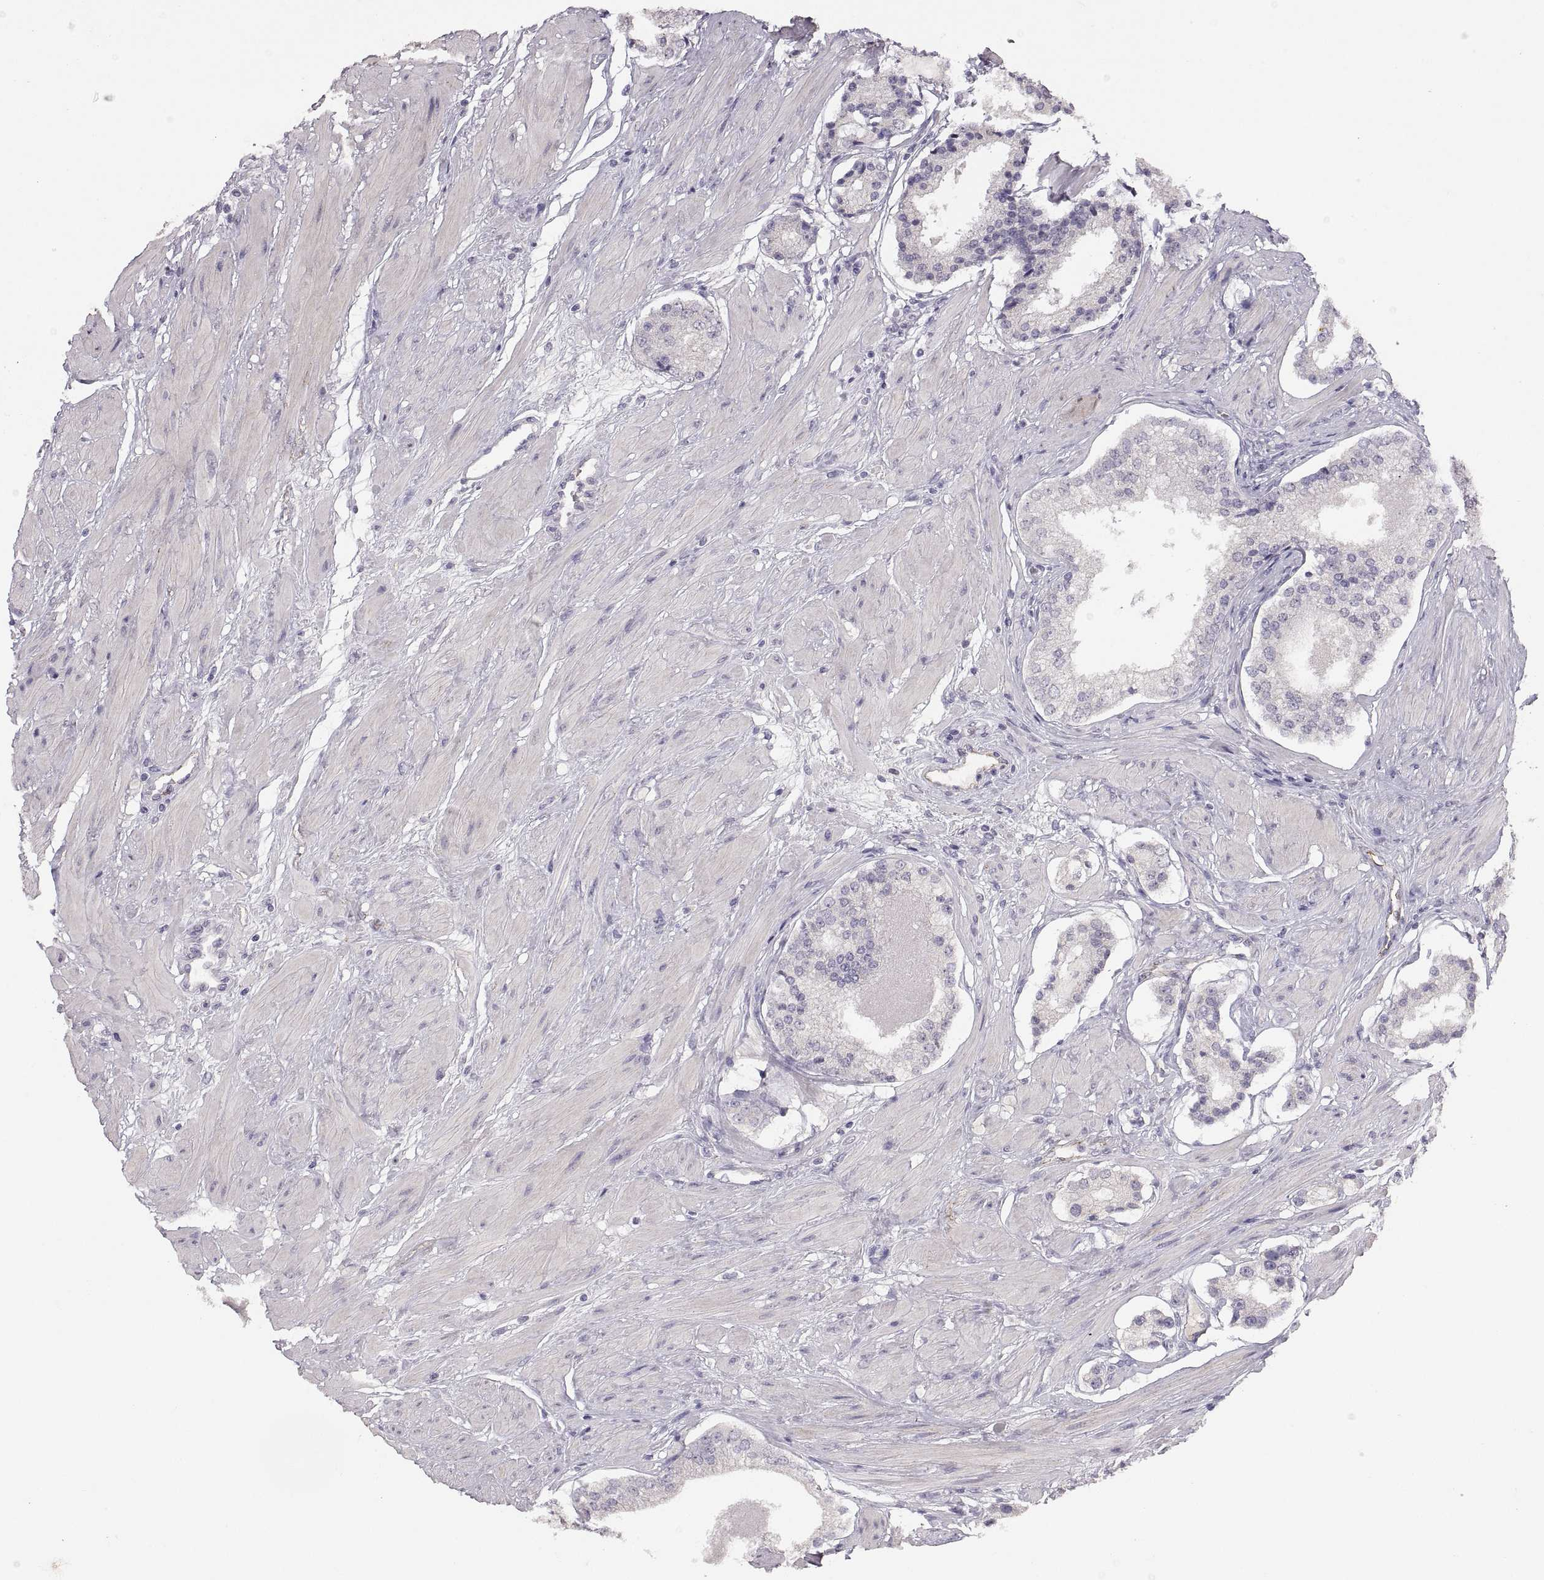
{"staining": {"intensity": "negative", "quantity": "none", "location": "none"}, "tissue": "prostate cancer", "cell_type": "Tumor cells", "image_type": "cancer", "snomed": [{"axis": "morphology", "description": "Adenocarcinoma, Low grade"}, {"axis": "topography", "description": "Prostate"}], "caption": "Immunohistochemistry (IHC) of human prostate cancer (low-grade adenocarcinoma) demonstrates no expression in tumor cells.", "gene": "CDH2", "patient": {"sex": "male", "age": 60}}